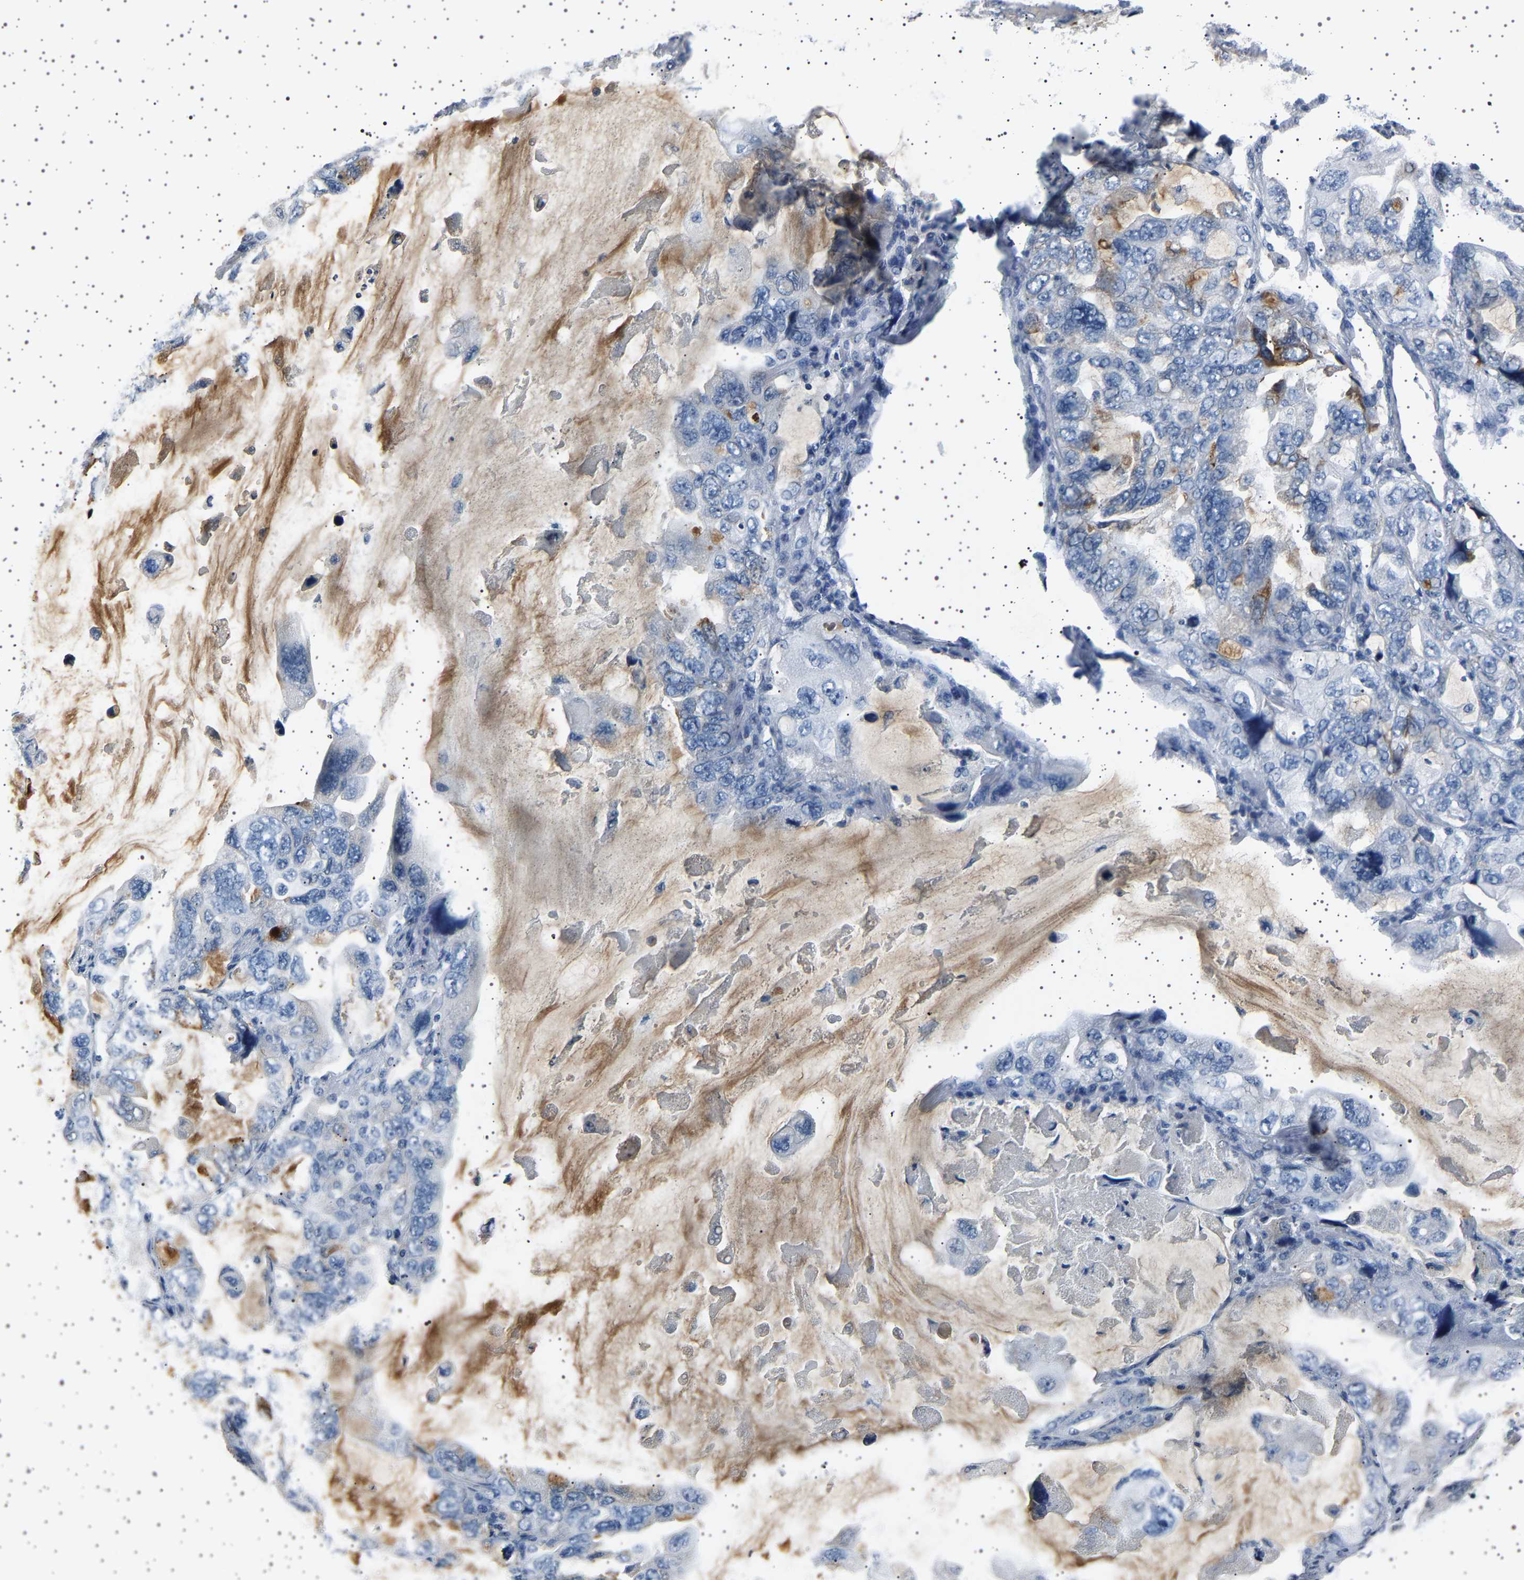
{"staining": {"intensity": "negative", "quantity": "none", "location": "none"}, "tissue": "lung cancer", "cell_type": "Tumor cells", "image_type": "cancer", "snomed": [{"axis": "morphology", "description": "Squamous cell carcinoma, NOS"}, {"axis": "topography", "description": "Lung"}], "caption": "IHC image of human lung cancer (squamous cell carcinoma) stained for a protein (brown), which shows no expression in tumor cells. (DAB (3,3'-diaminobenzidine) immunohistochemistry (IHC), high magnification).", "gene": "TFF3", "patient": {"sex": "female", "age": 73}}